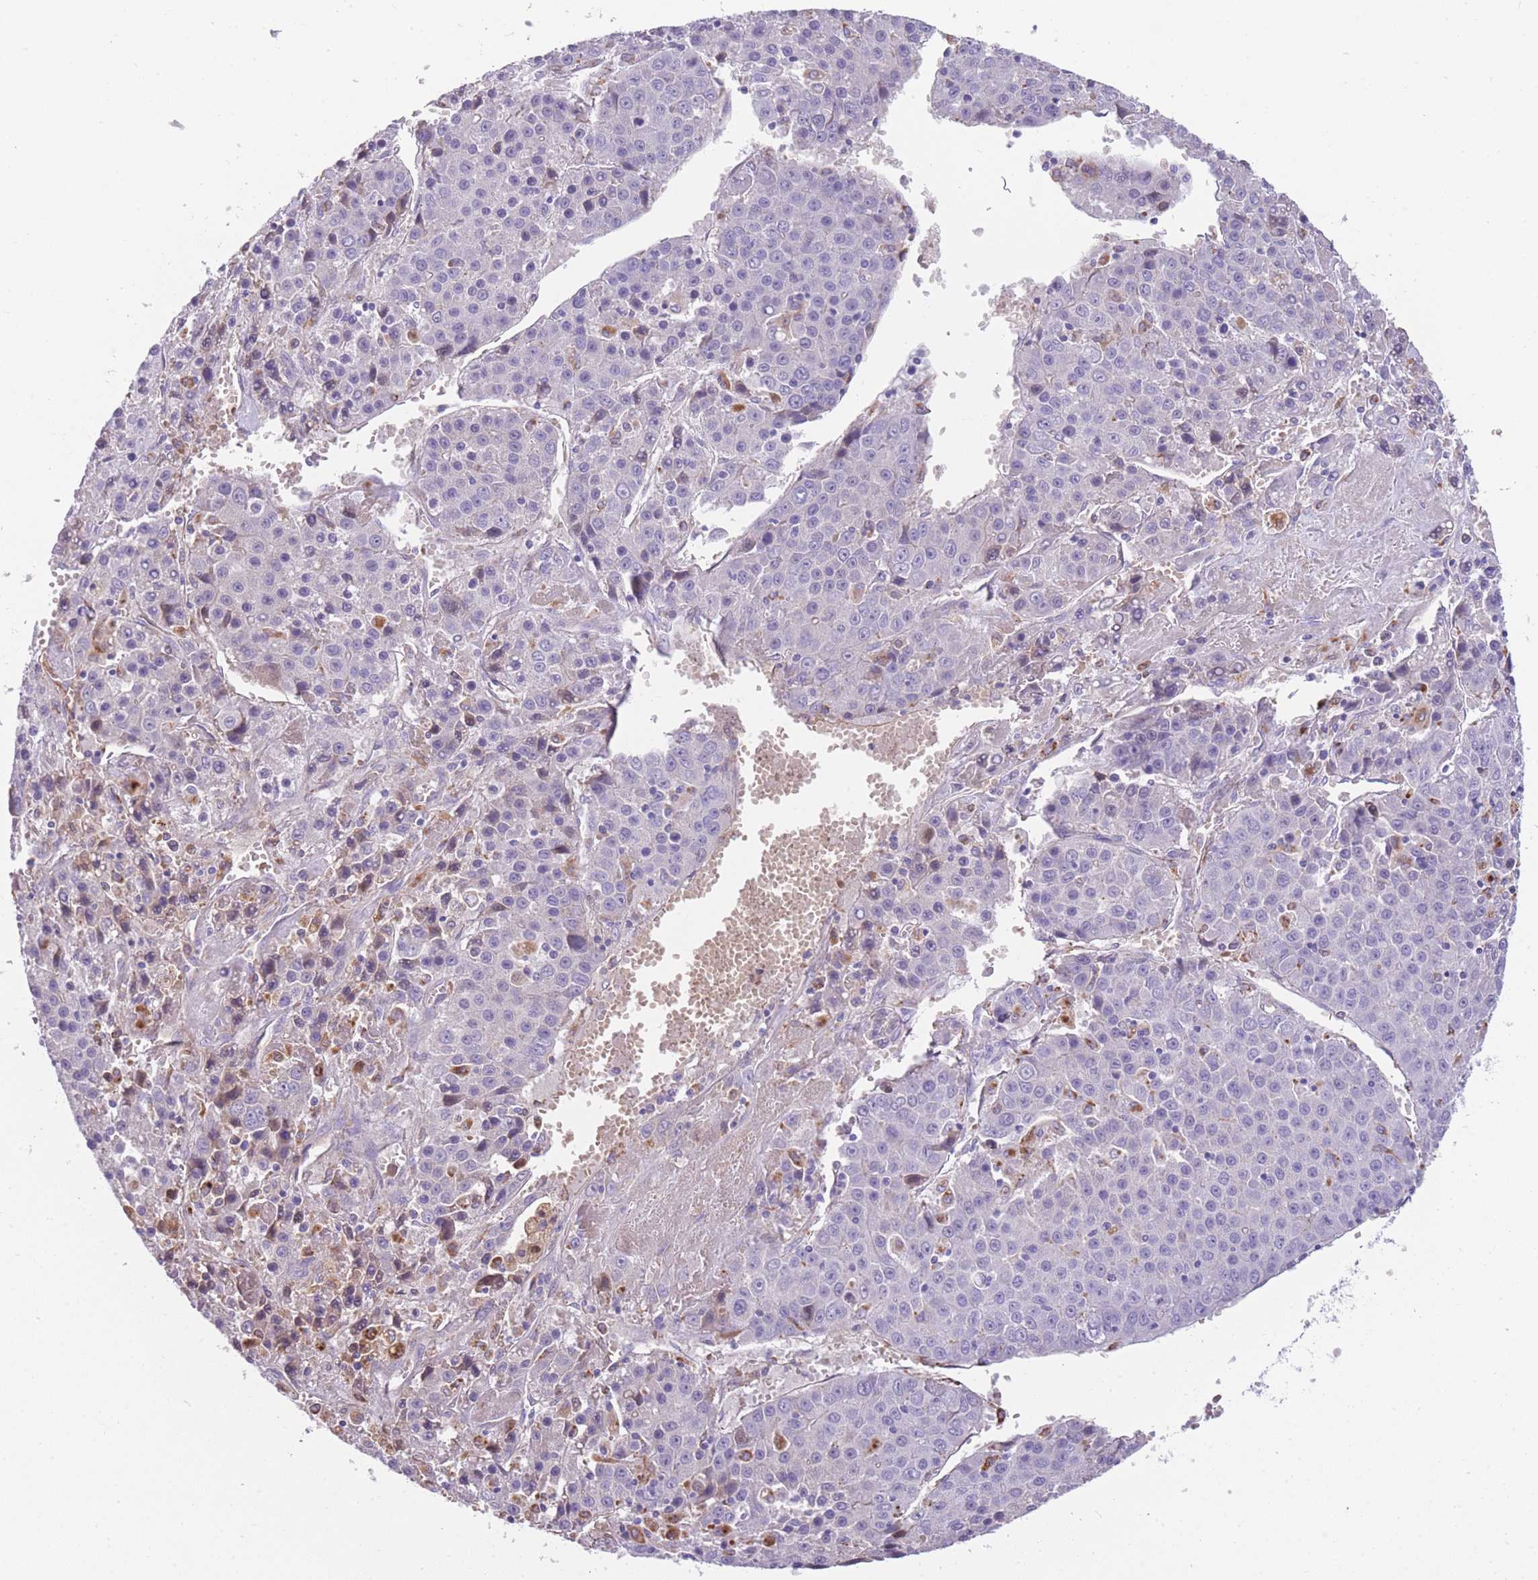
{"staining": {"intensity": "weak", "quantity": "25%-75%", "location": "cytoplasmic/membranous"}, "tissue": "liver cancer", "cell_type": "Tumor cells", "image_type": "cancer", "snomed": [{"axis": "morphology", "description": "Carcinoma, Hepatocellular, NOS"}, {"axis": "topography", "description": "Liver"}], "caption": "The micrograph displays immunohistochemical staining of liver hepatocellular carcinoma. There is weak cytoplasmic/membranous expression is present in approximately 25%-75% of tumor cells. Nuclei are stained in blue.", "gene": "GNAT1", "patient": {"sex": "female", "age": 53}}